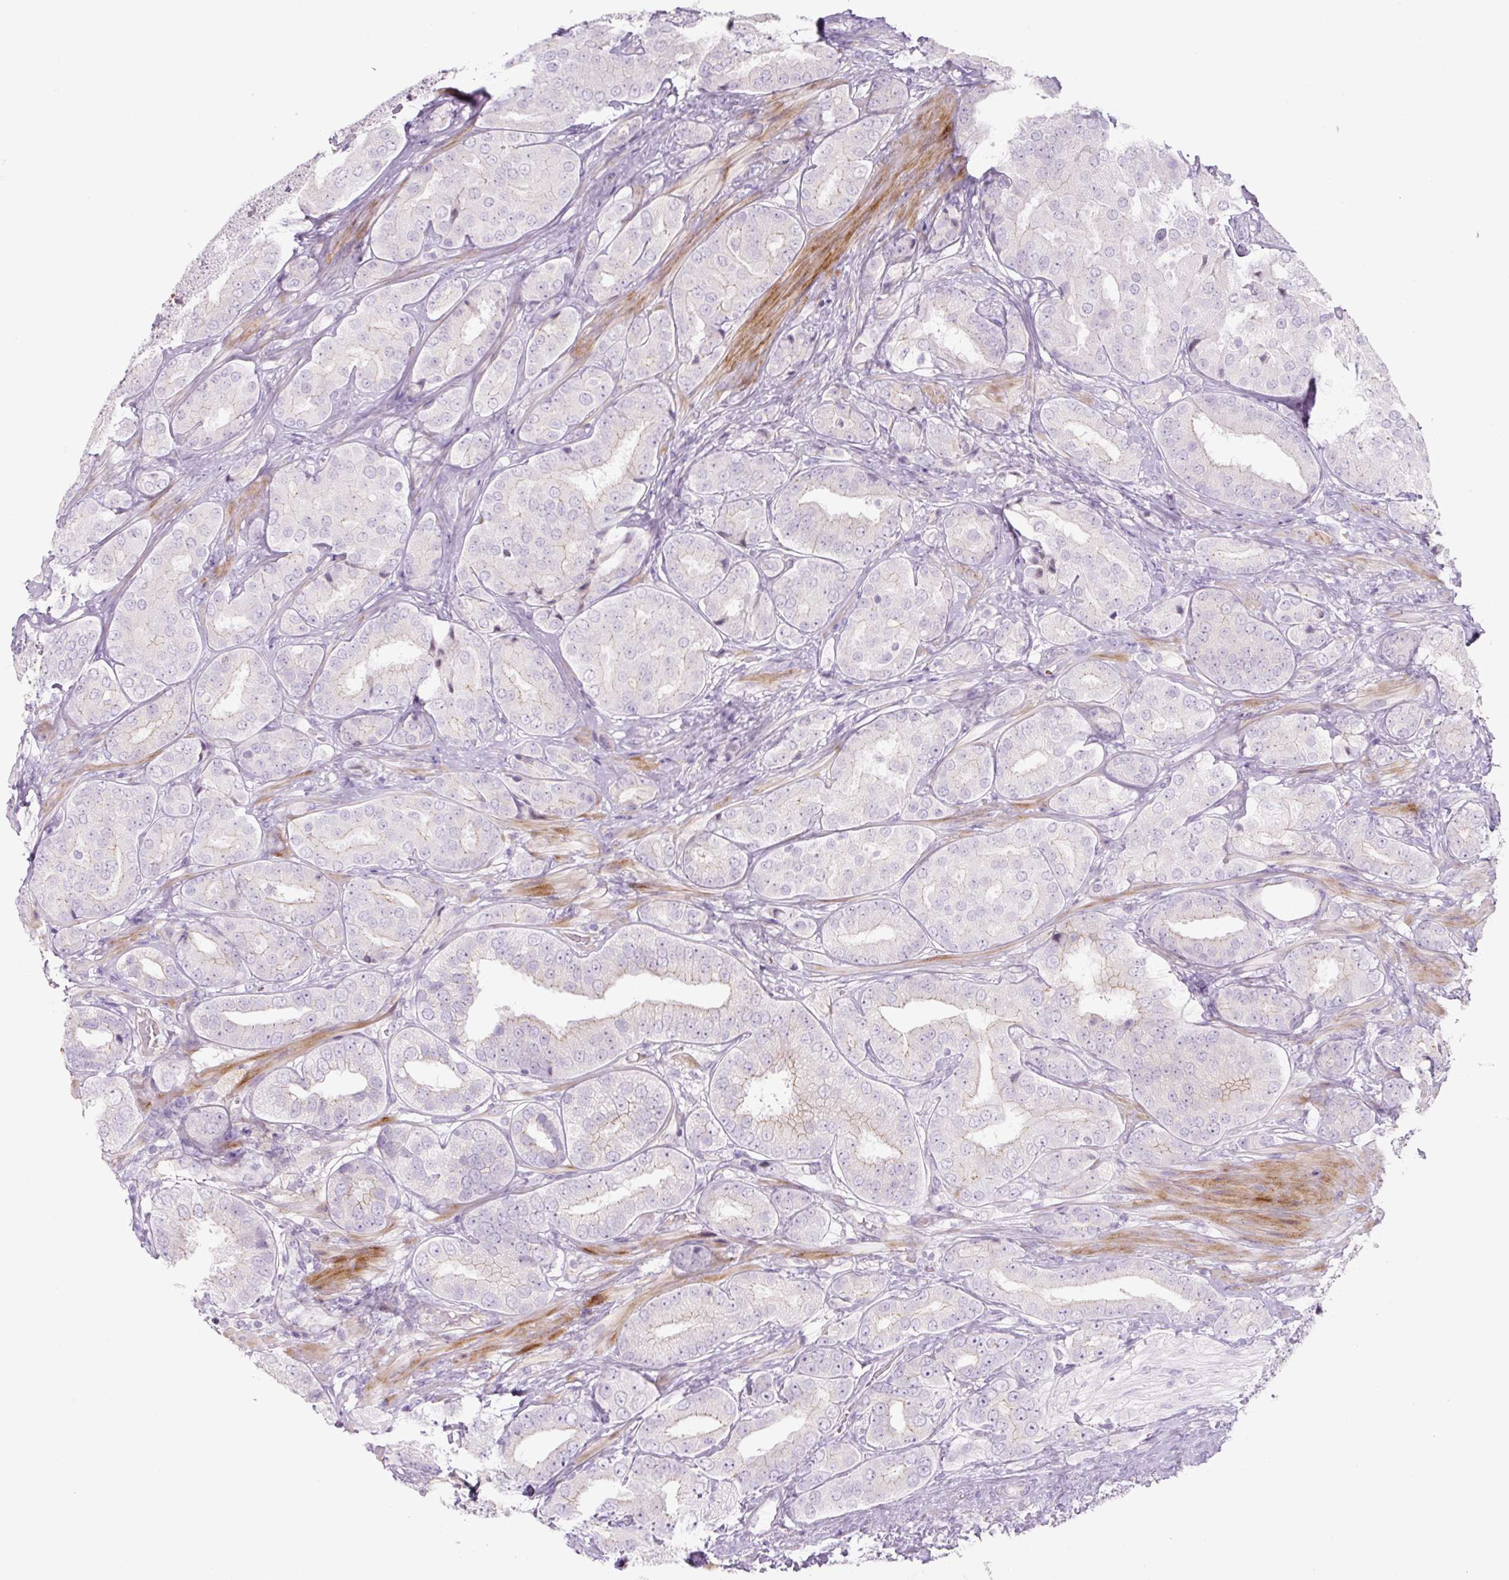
{"staining": {"intensity": "negative", "quantity": "none", "location": "none"}, "tissue": "prostate cancer", "cell_type": "Tumor cells", "image_type": "cancer", "snomed": [{"axis": "morphology", "description": "Adenocarcinoma, High grade"}, {"axis": "topography", "description": "Prostate"}], "caption": "Micrograph shows no protein expression in tumor cells of high-grade adenocarcinoma (prostate) tissue. (DAB (3,3'-diaminobenzidine) immunohistochemistry (IHC) with hematoxylin counter stain).", "gene": "PRM1", "patient": {"sex": "male", "age": 63}}